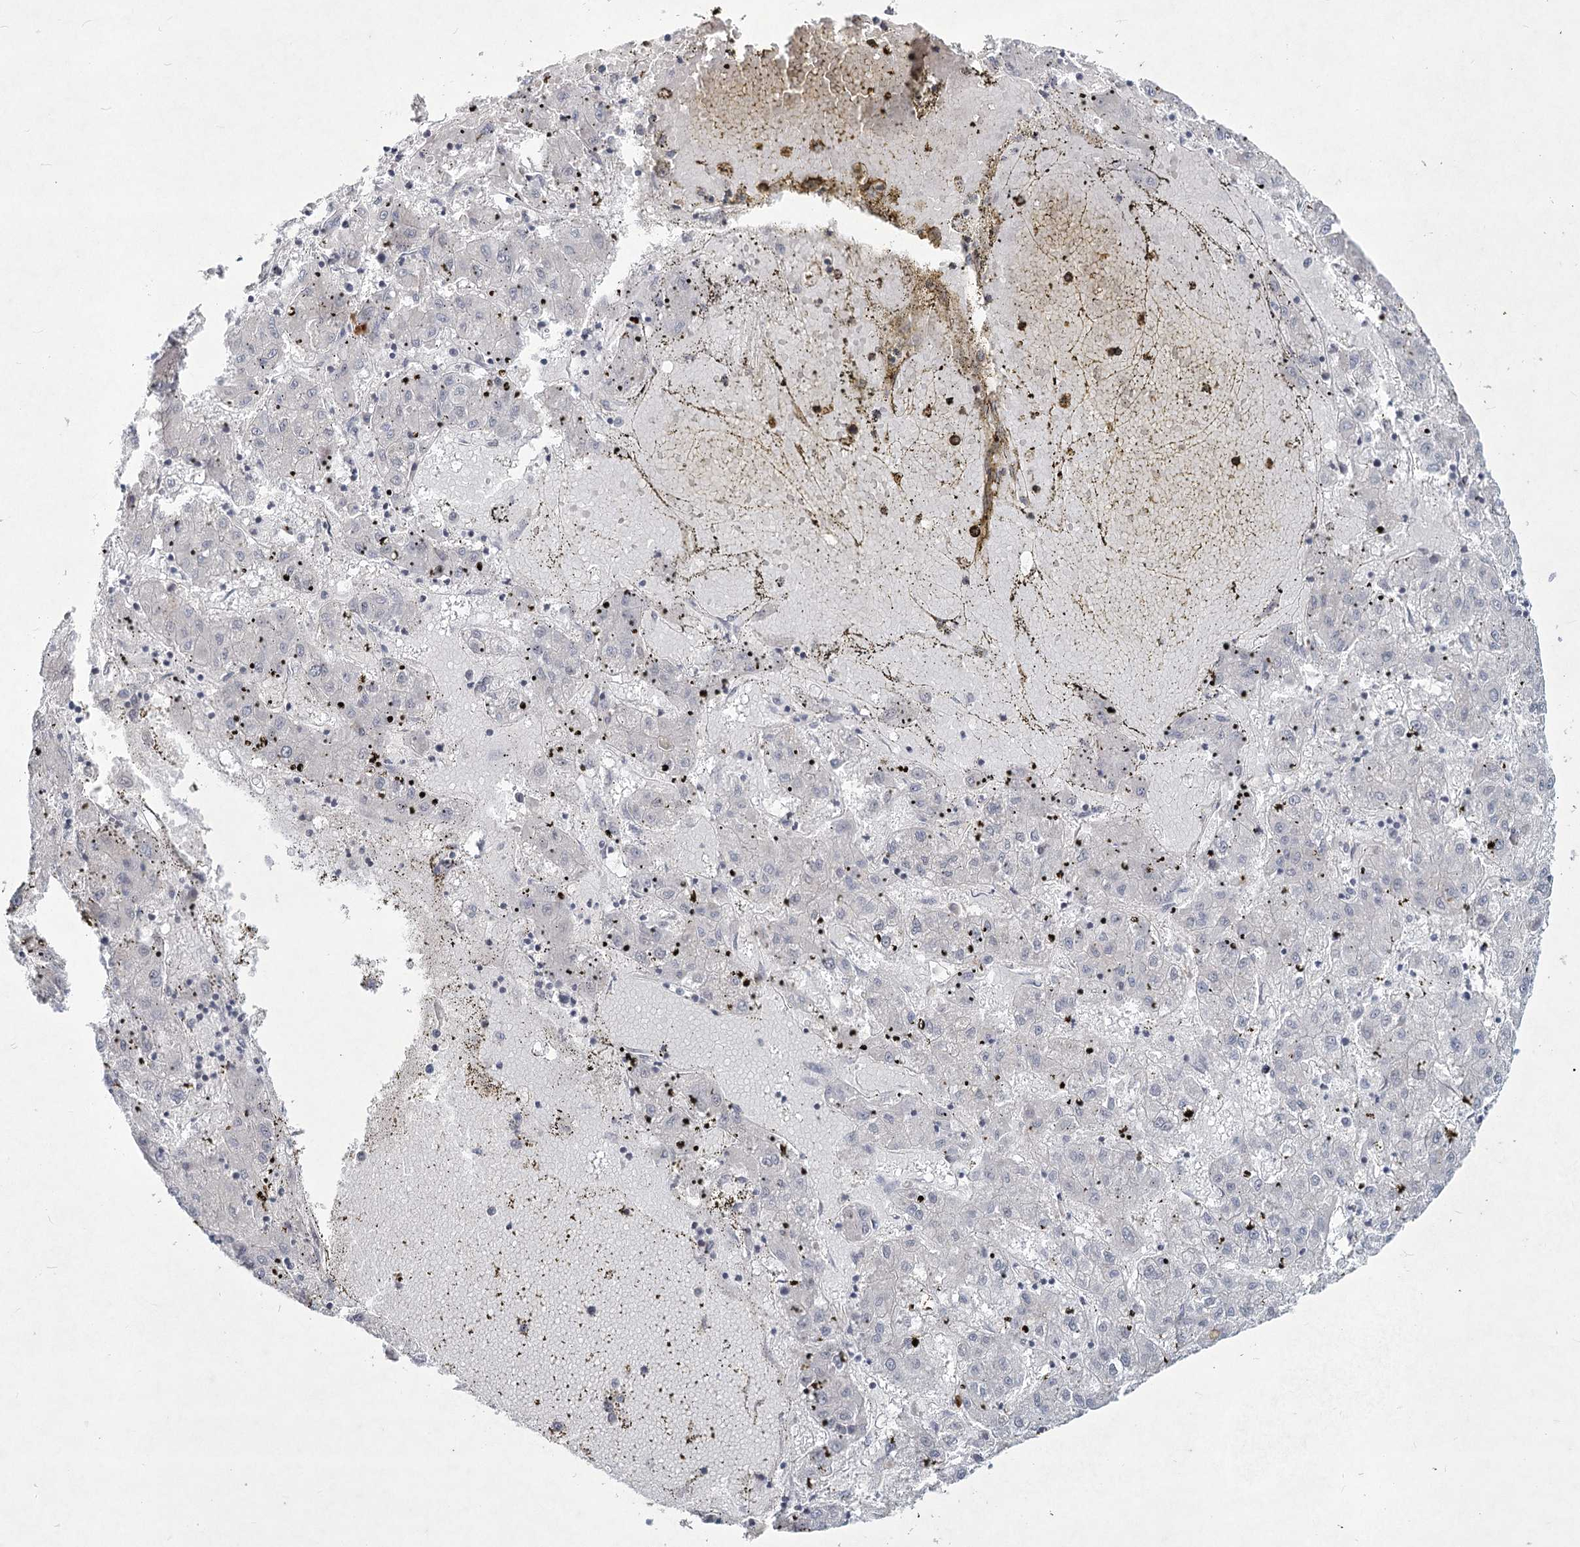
{"staining": {"intensity": "negative", "quantity": "none", "location": "none"}, "tissue": "liver cancer", "cell_type": "Tumor cells", "image_type": "cancer", "snomed": [{"axis": "morphology", "description": "Carcinoma, Hepatocellular, NOS"}, {"axis": "topography", "description": "Liver"}], "caption": "Immunohistochemistry (IHC) image of liver hepatocellular carcinoma stained for a protein (brown), which exhibits no expression in tumor cells.", "gene": "LY6G5C", "patient": {"sex": "male", "age": 72}}